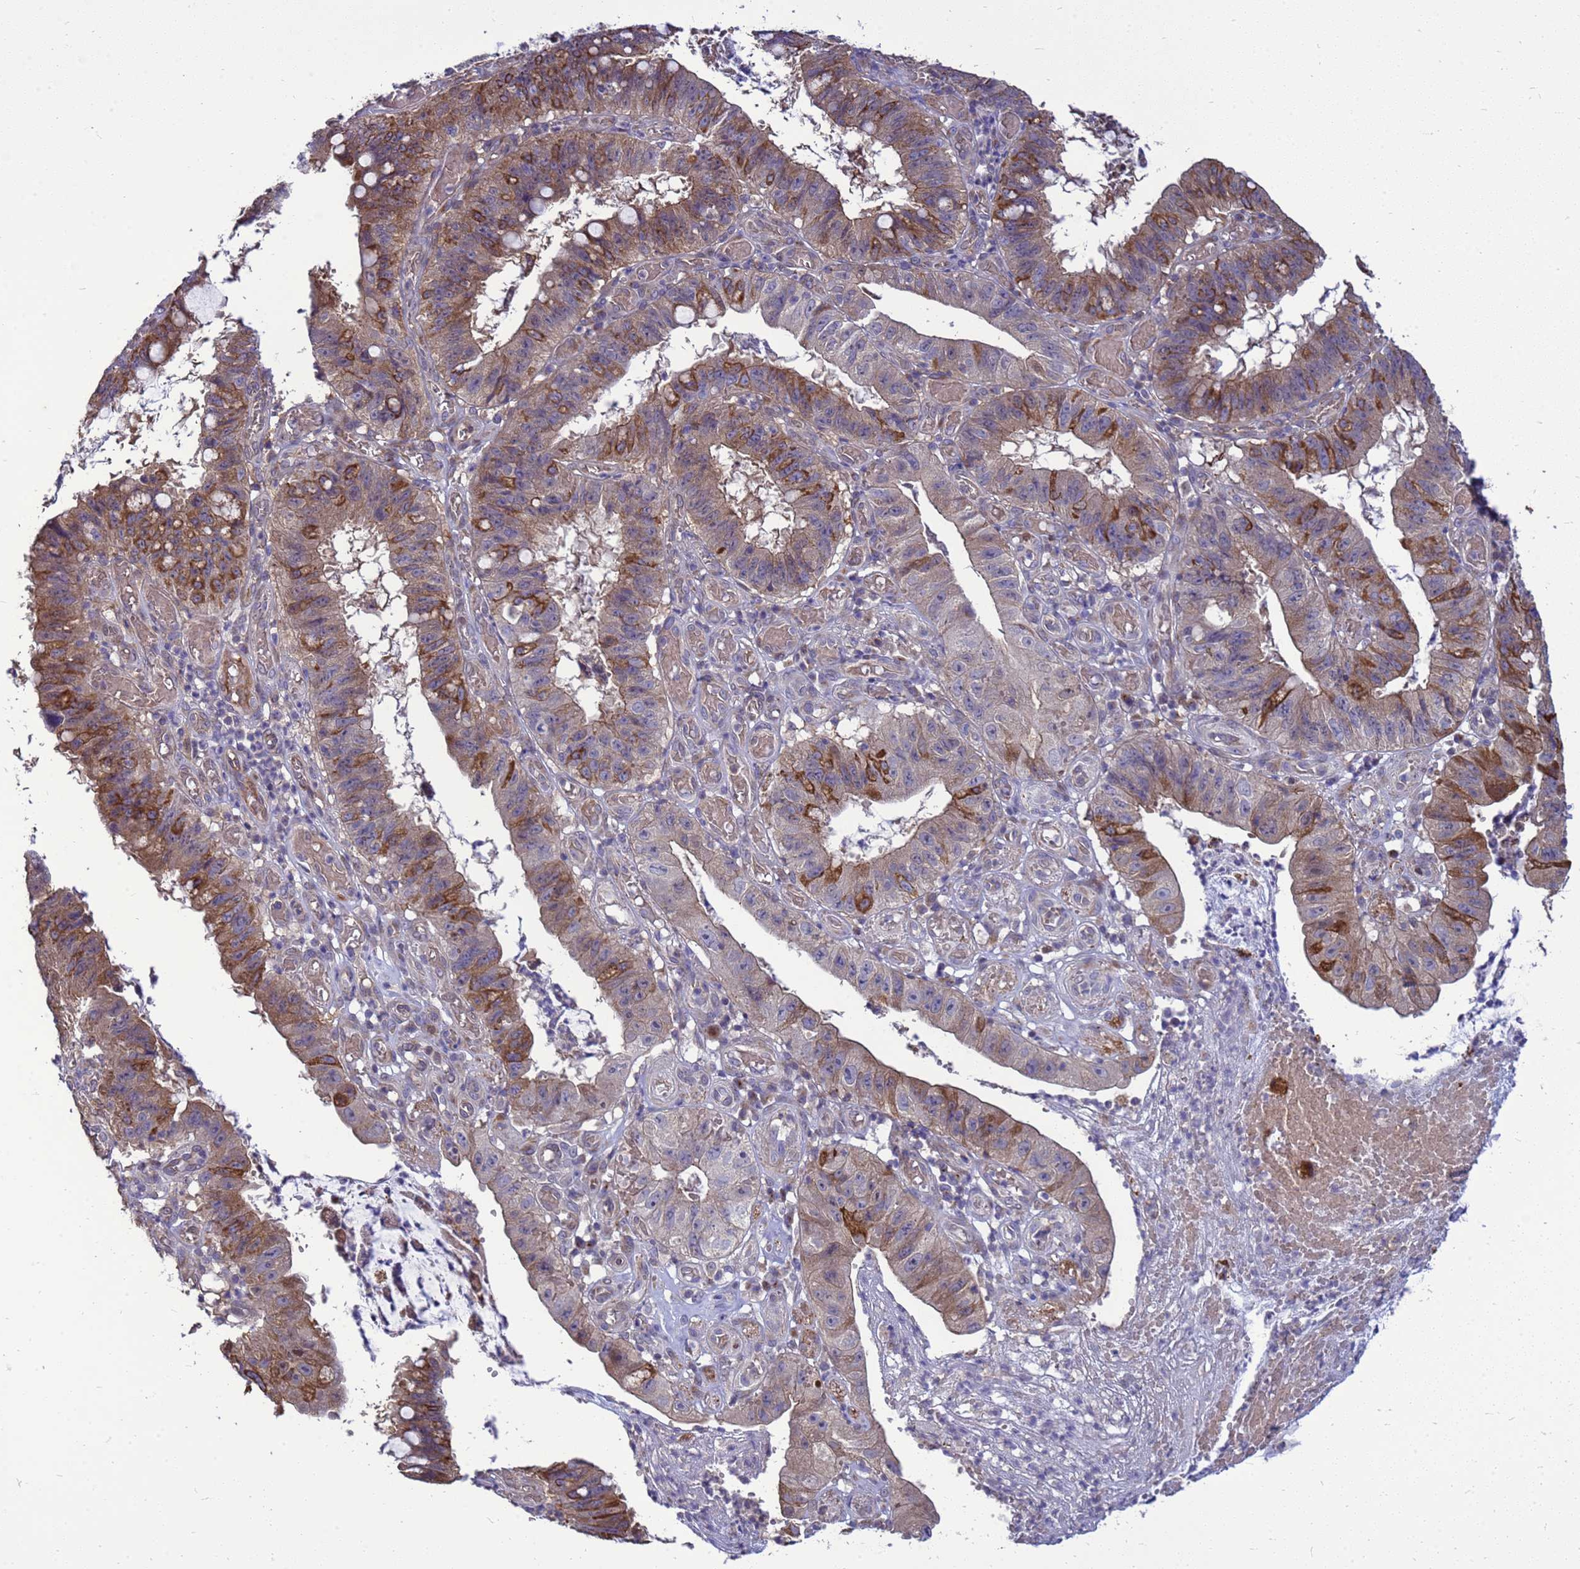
{"staining": {"intensity": "strong", "quantity": "25%-75%", "location": "cytoplasmic/membranous,nuclear"}, "tissue": "stomach cancer", "cell_type": "Tumor cells", "image_type": "cancer", "snomed": [{"axis": "morphology", "description": "Adenocarcinoma, NOS"}, {"axis": "topography", "description": "Stomach"}], "caption": "A photomicrograph of human stomach cancer (adenocarcinoma) stained for a protein shows strong cytoplasmic/membranous and nuclear brown staining in tumor cells.", "gene": "EIF4EBP3", "patient": {"sex": "male", "age": 59}}